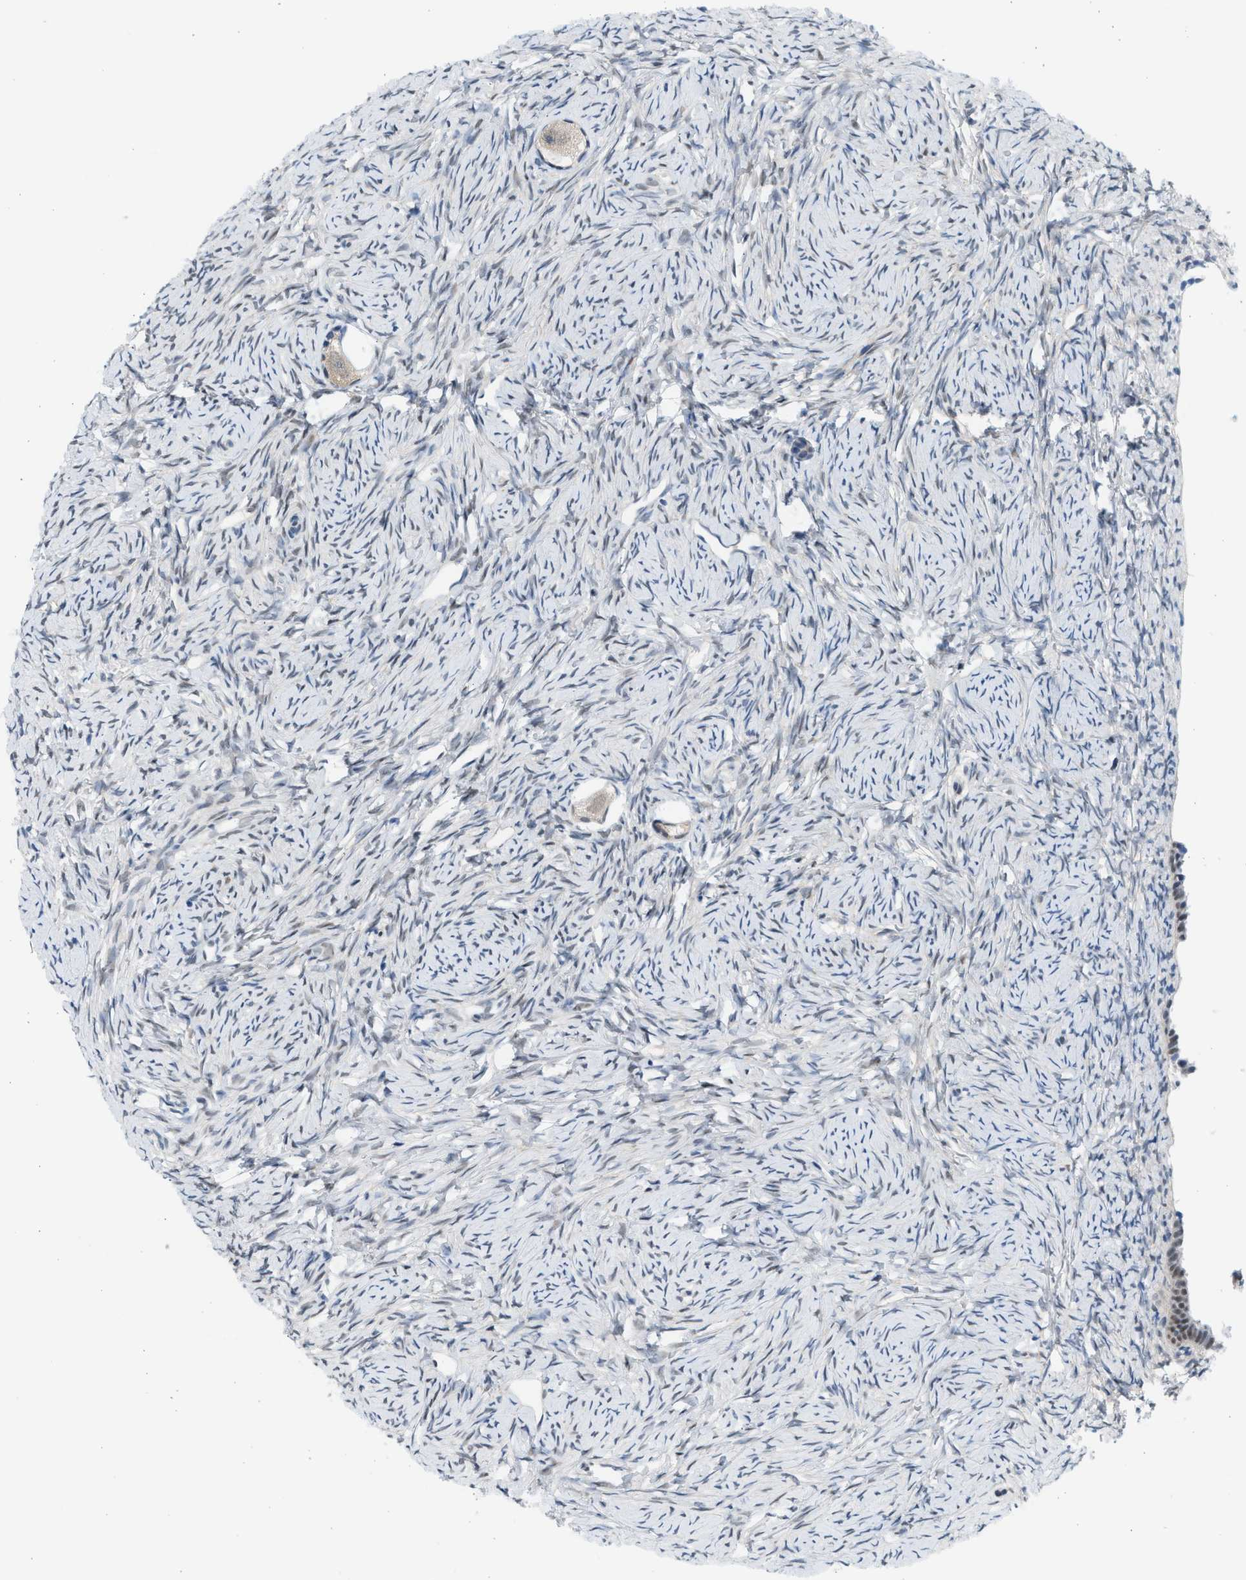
{"staining": {"intensity": "weak", "quantity": "<25%", "location": "nuclear"}, "tissue": "ovary", "cell_type": "Follicle cells", "image_type": "normal", "snomed": [{"axis": "morphology", "description": "Normal tissue, NOS"}, {"axis": "topography", "description": "Ovary"}], "caption": "The photomicrograph demonstrates no staining of follicle cells in unremarkable ovary. The staining is performed using DAB (3,3'-diaminobenzidine) brown chromogen with nuclei counter-stained in using hematoxylin.", "gene": "HIPK1", "patient": {"sex": "female", "age": 33}}